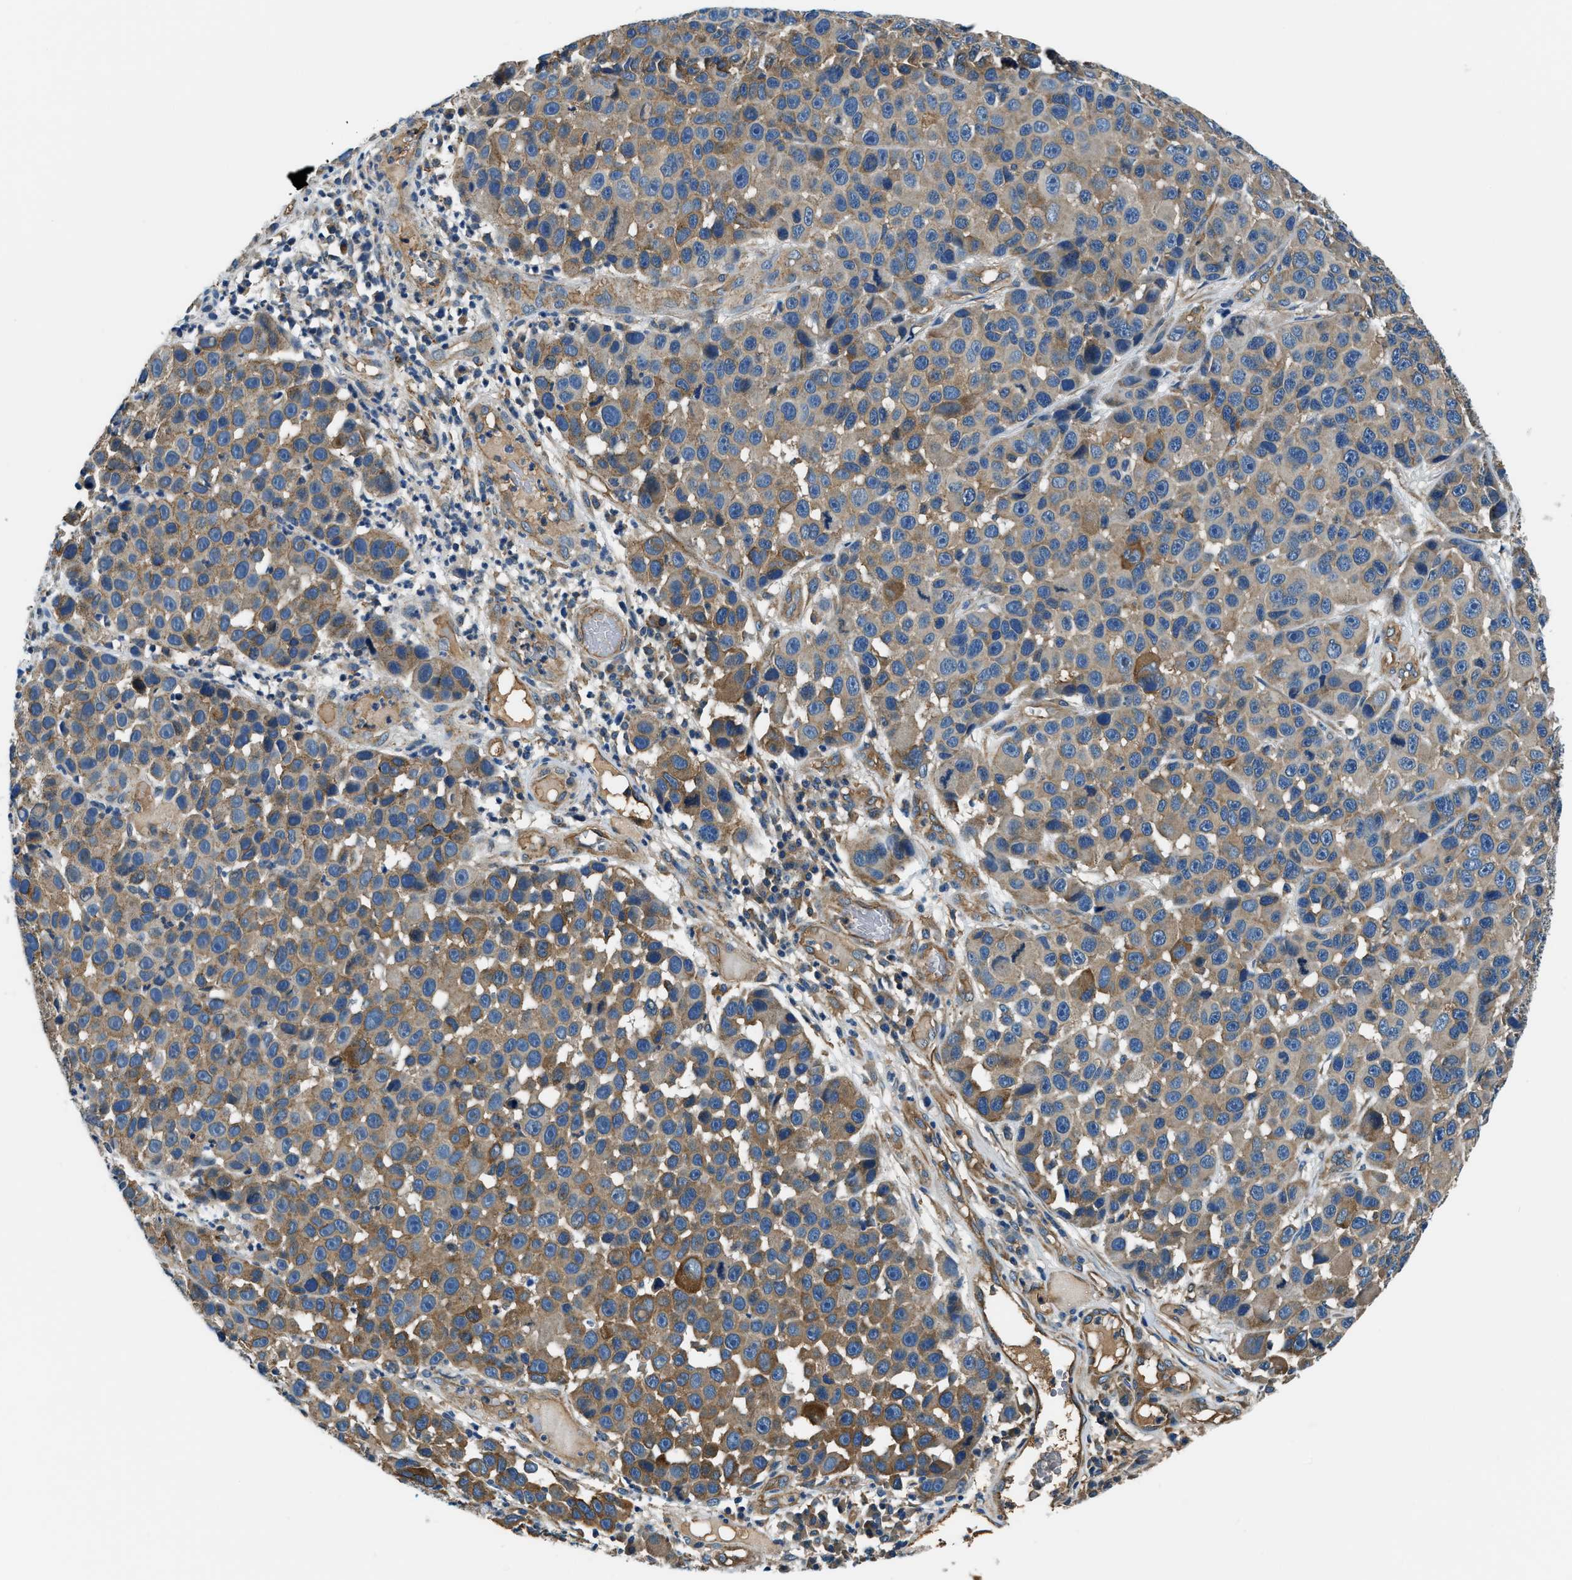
{"staining": {"intensity": "moderate", "quantity": ">75%", "location": "cytoplasmic/membranous"}, "tissue": "melanoma", "cell_type": "Tumor cells", "image_type": "cancer", "snomed": [{"axis": "morphology", "description": "Malignant melanoma, NOS"}, {"axis": "topography", "description": "Skin"}], "caption": "Melanoma stained with immunohistochemistry (IHC) reveals moderate cytoplasmic/membranous staining in about >75% of tumor cells.", "gene": "EEA1", "patient": {"sex": "male", "age": 53}}